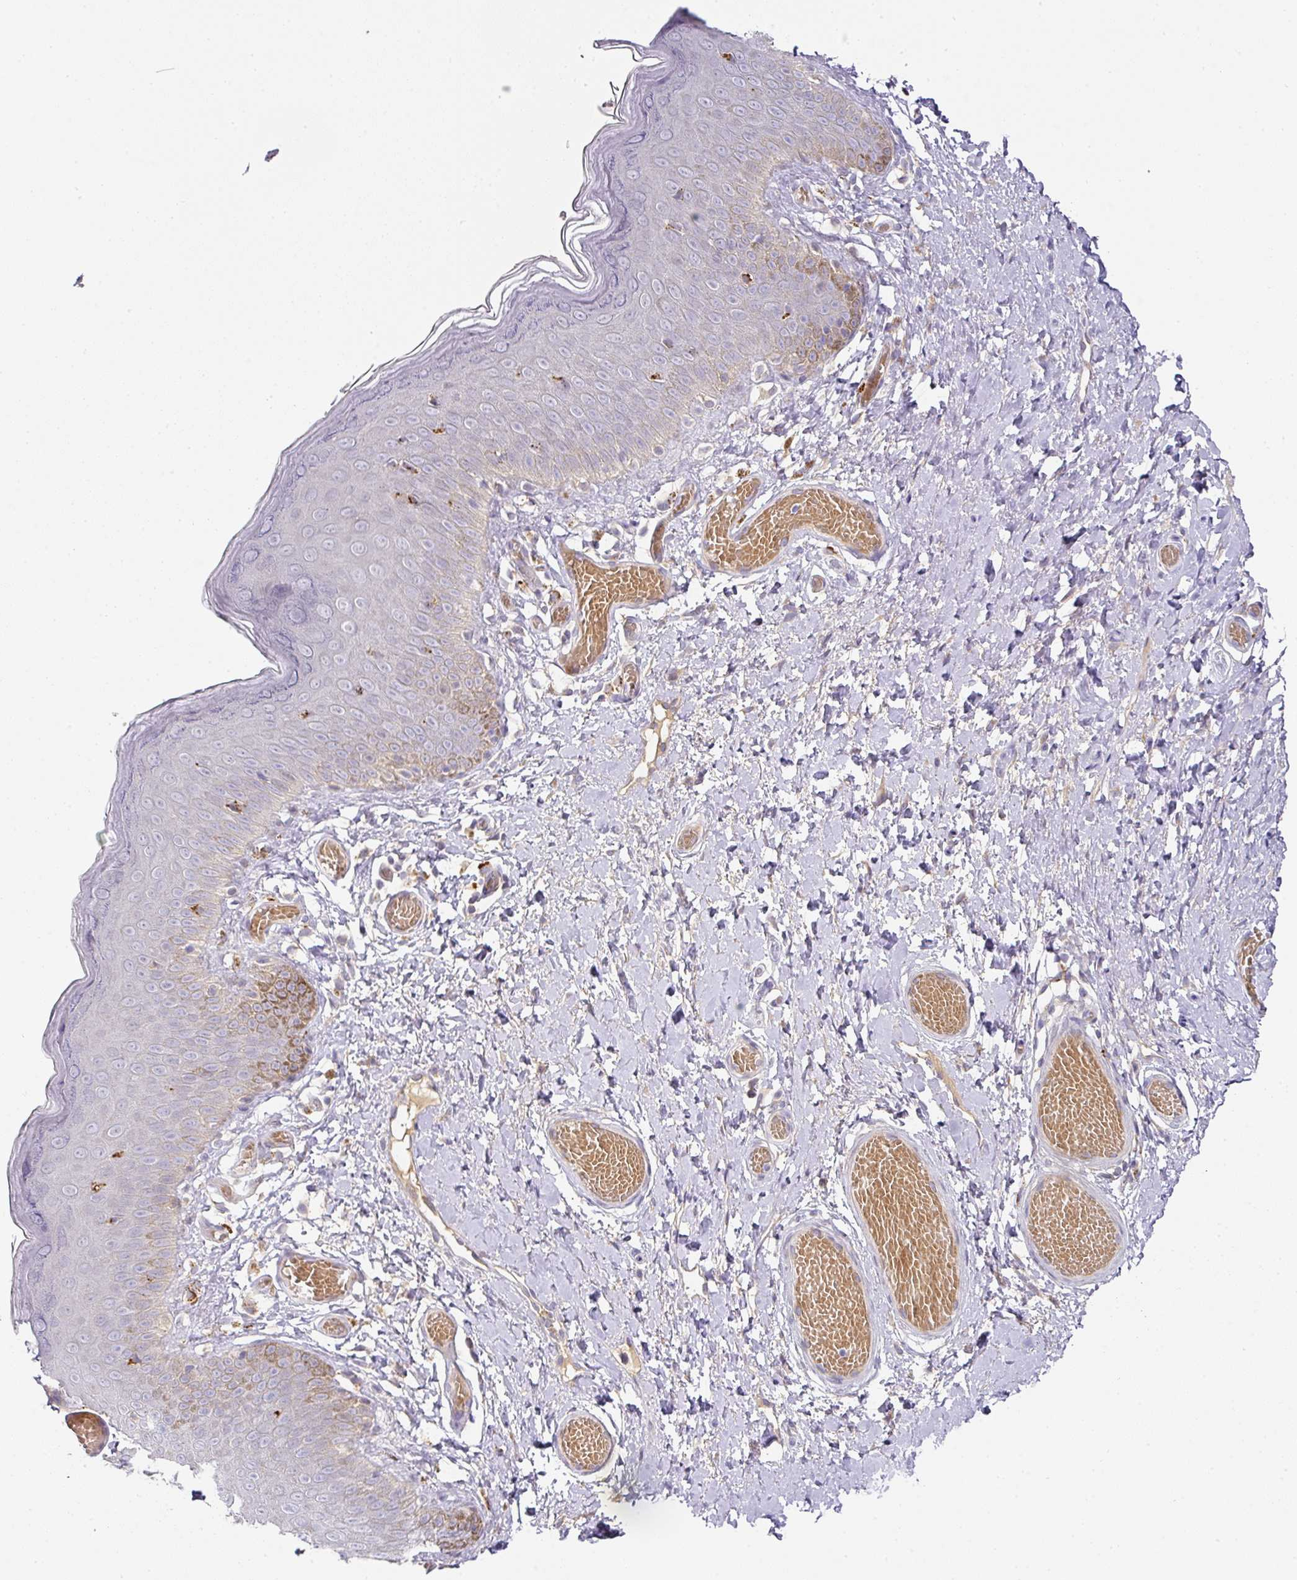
{"staining": {"intensity": "moderate", "quantity": "<25%", "location": "cytoplasmic/membranous"}, "tissue": "skin", "cell_type": "Epidermal cells", "image_type": "normal", "snomed": [{"axis": "morphology", "description": "Normal tissue, NOS"}, {"axis": "topography", "description": "Anal"}], "caption": "Skin stained for a protein (brown) reveals moderate cytoplasmic/membranous positive positivity in approximately <25% of epidermal cells.", "gene": "TARM1", "patient": {"sex": "female", "age": 40}}